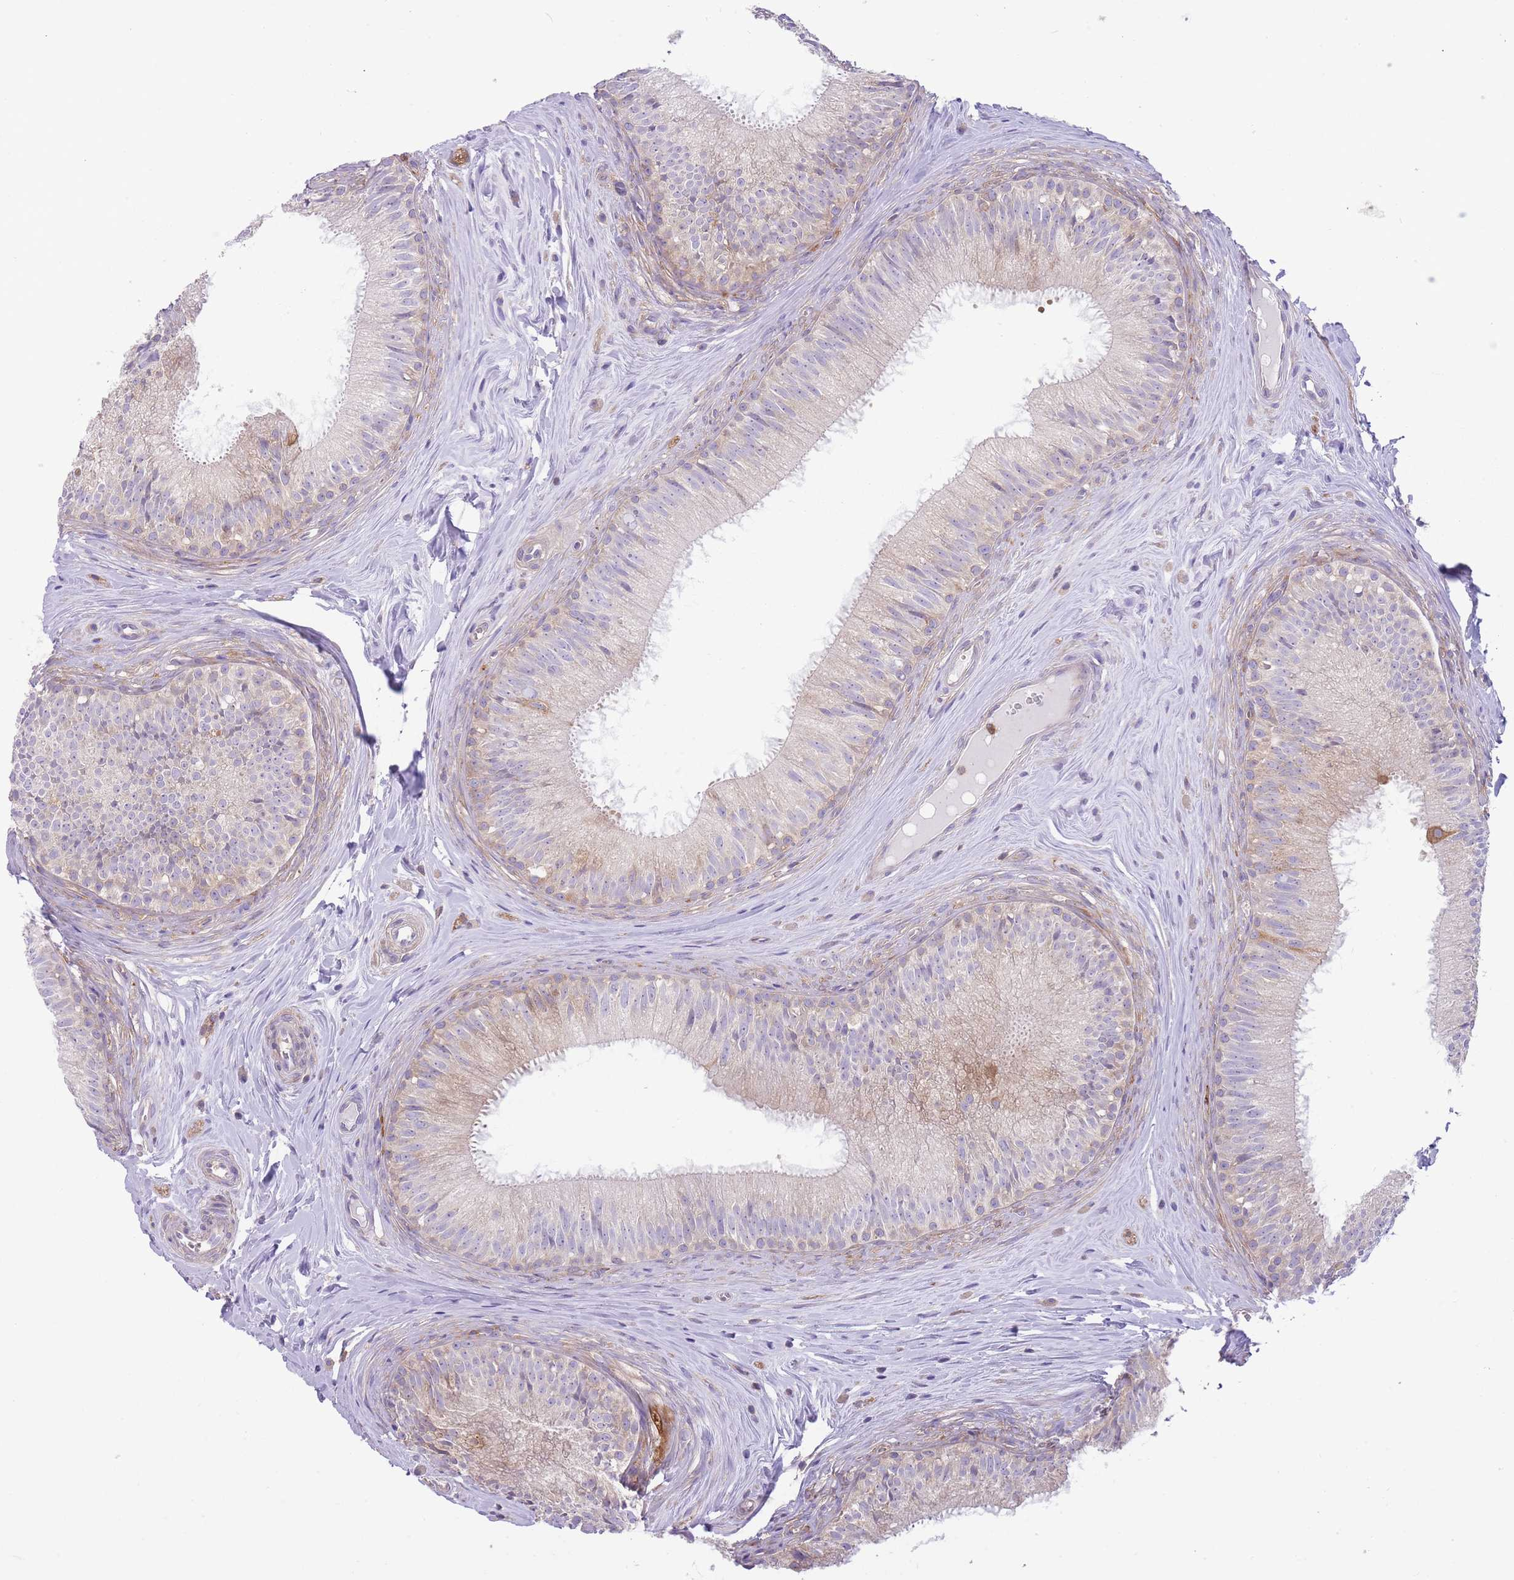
{"staining": {"intensity": "weak", "quantity": "<25%", "location": "cytoplasmic/membranous"}, "tissue": "epididymis", "cell_type": "Glandular cells", "image_type": "normal", "snomed": [{"axis": "morphology", "description": "Normal tissue, NOS"}, {"axis": "topography", "description": "Epididymis"}], "caption": "DAB immunohistochemical staining of unremarkable human epididymis reveals no significant positivity in glandular cells. Brightfield microscopy of IHC stained with DAB (3,3'-diaminobenzidine) (brown) and hematoxylin (blue), captured at high magnification.", "gene": "PRKAR1A", "patient": {"sex": "male", "age": 34}}